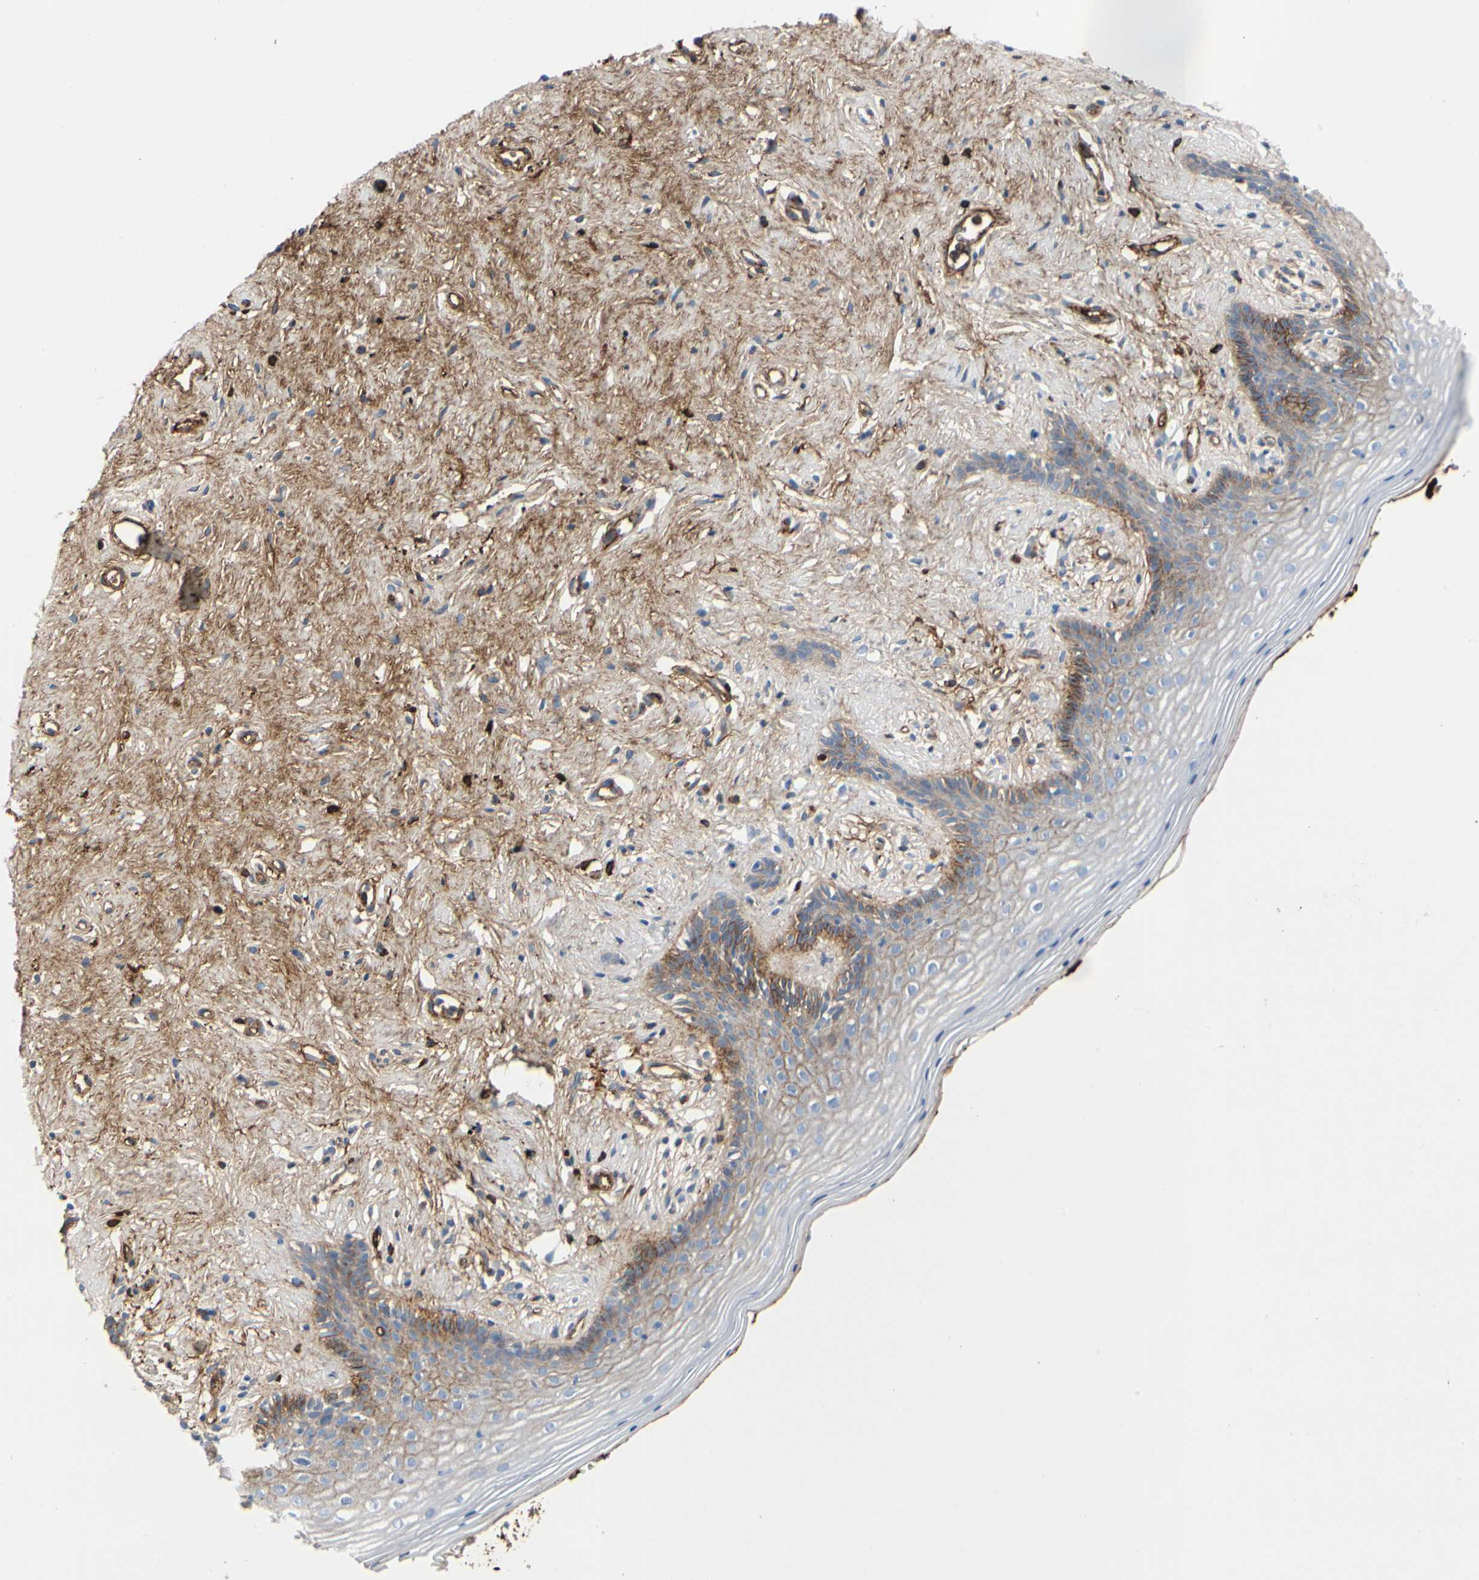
{"staining": {"intensity": "moderate", "quantity": "<25%", "location": "cytoplasmic/membranous"}, "tissue": "vagina", "cell_type": "Squamous epithelial cells", "image_type": "normal", "snomed": [{"axis": "morphology", "description": "Normal tissue, NOS"}, {"axis": "topography", "description": "Vagina"}], "caption": "Moderate cytoplasmic/membranous staining for a protein is appreciated in approximately <25% of squamous epithelial cells of normal vagina using immunohistochemistry (IHC).", "gene": "FGB", "patient": {"sex": "female", "age": 44}}